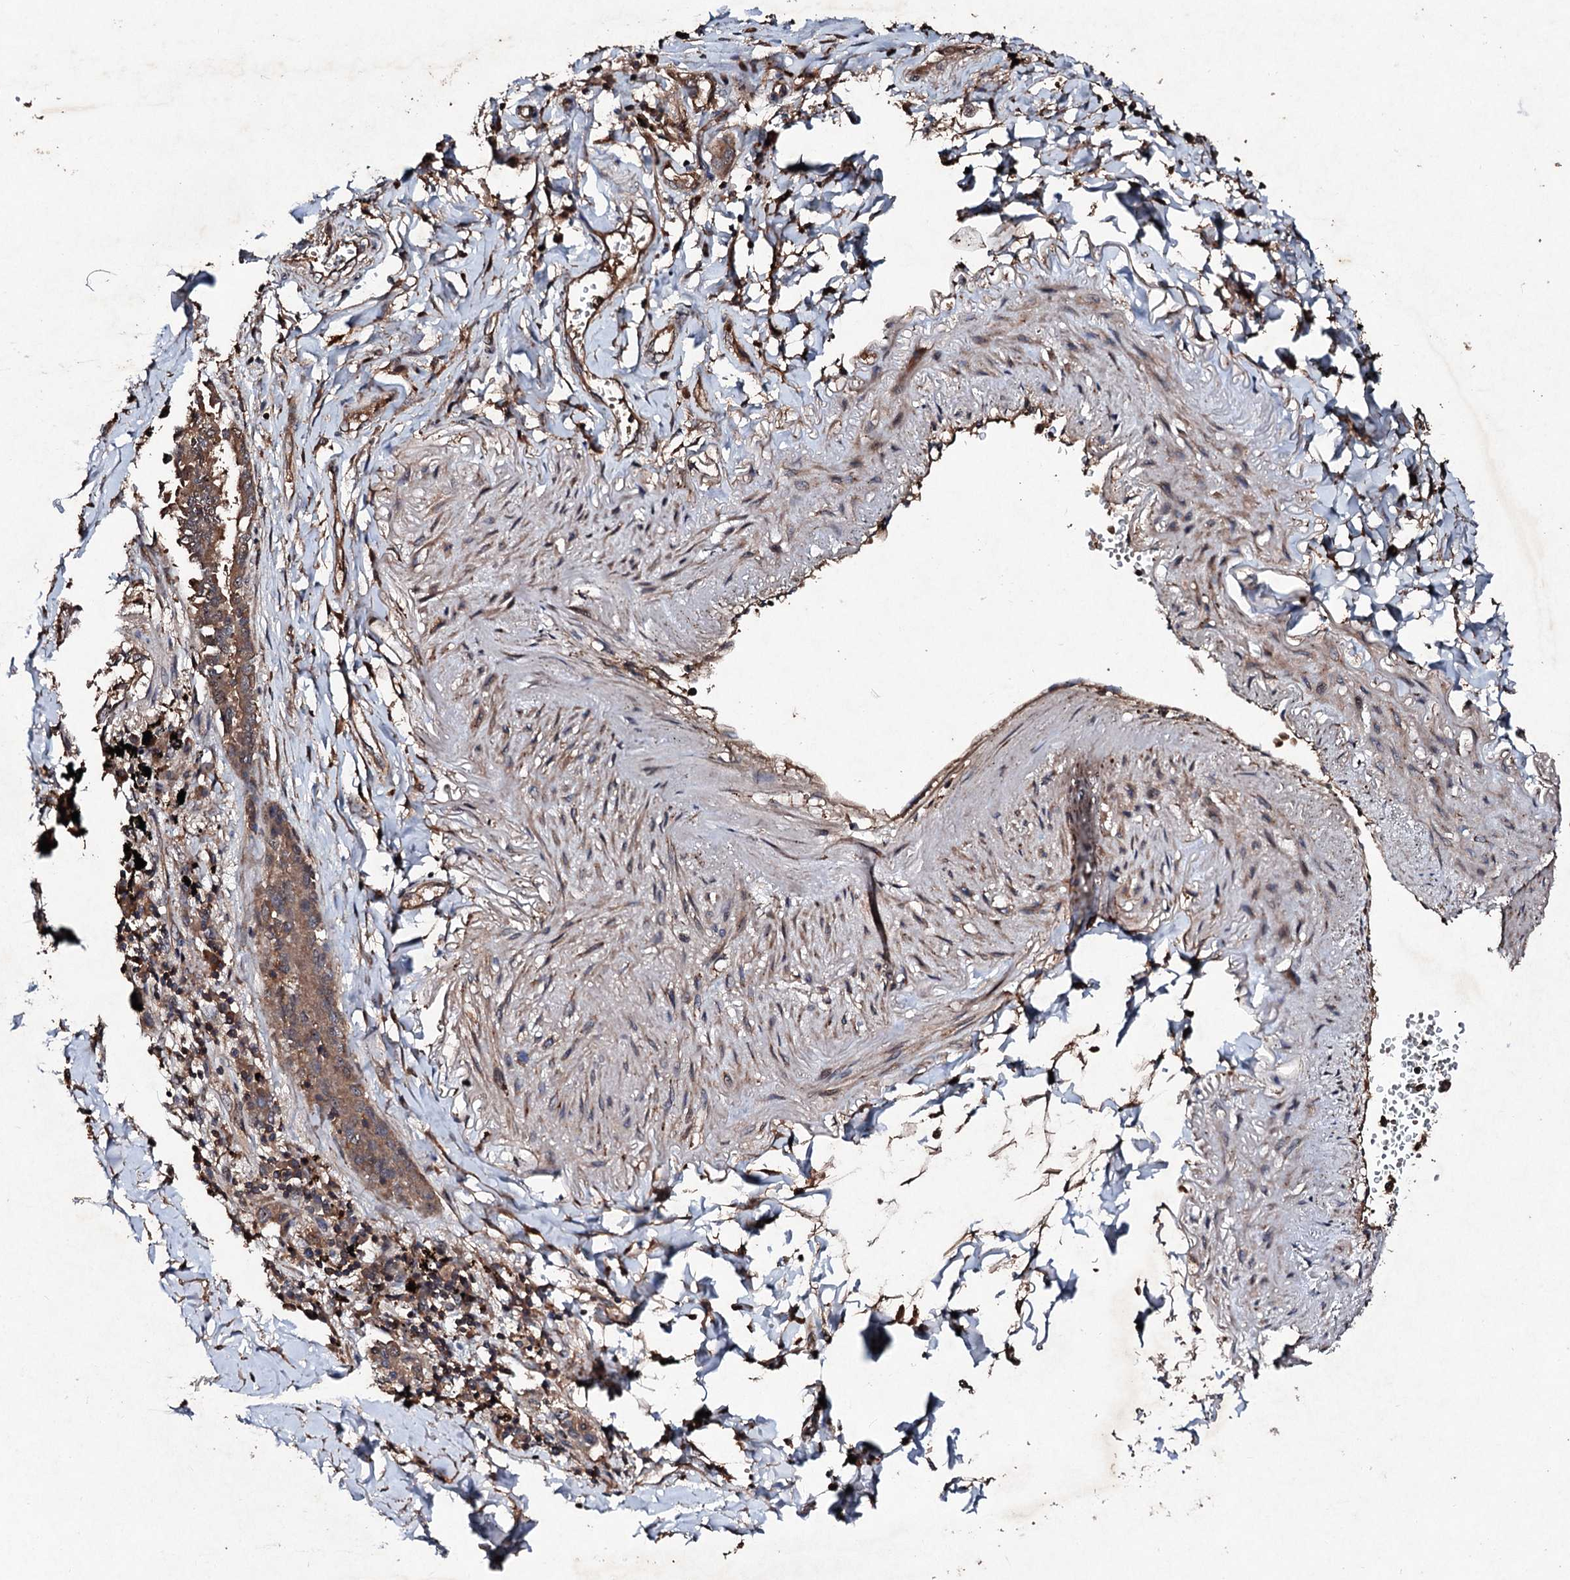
{"staining": {"intensity": "moderate", "quantity": ">75%", "location": "cytoplasmic/membranous"}, "tissue": "lung cancer", "cell_type": "Tumor cells", "image_type": "cancer", "snomed": [{"axis": "morphology", "description": "Adenocarcinoma, NOS"}, {"axis": "topography", "description": "Lung"}], "caption": "Protein staining of lung cancer tissue exhibits moderate cytoplasmic/membranous positivity in about >75% of tumor cells.", "gene": "KERA", "patient": {"sex": "male", "age": 67}}